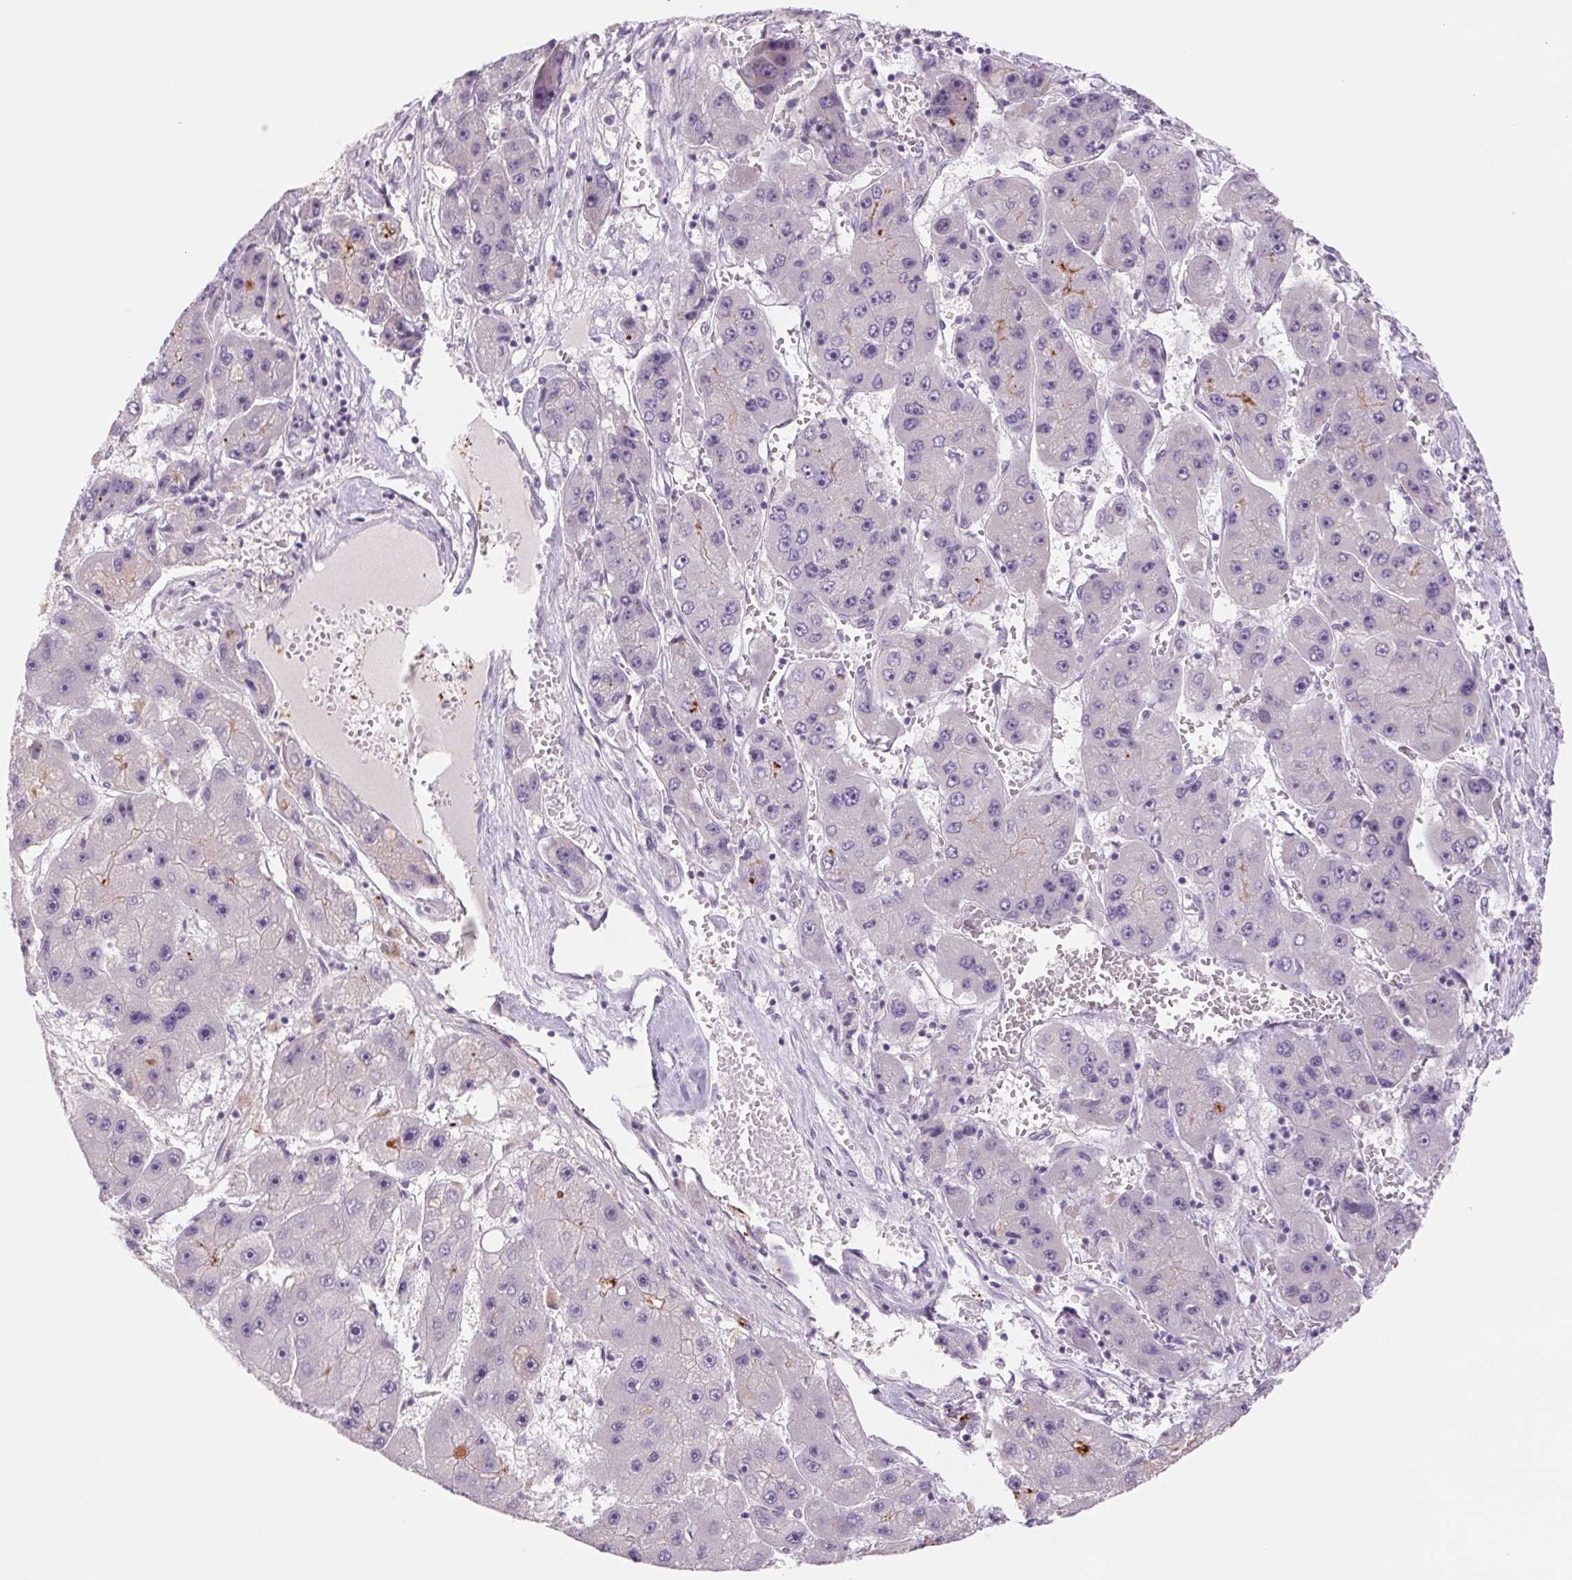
{"staining": {"intensity": "negative", "quantity": "none", "location": "none"}, "tissue": "liver cancer", "cell_type": "Tumor cells", "image_type": "cancer", "snomed": [{"axis": "morphology", "description": "Carcinoma, Hepatocellular, NOS"}, {"axis": "topography", "description": "Liver"}], "caption": "DAB immunohistochemical staining of liver hepatocellular carcinoma reveals no significant expression in tumor cells.", "gene": "KRT1", "patient": {"sex": "female", "age": 61}}